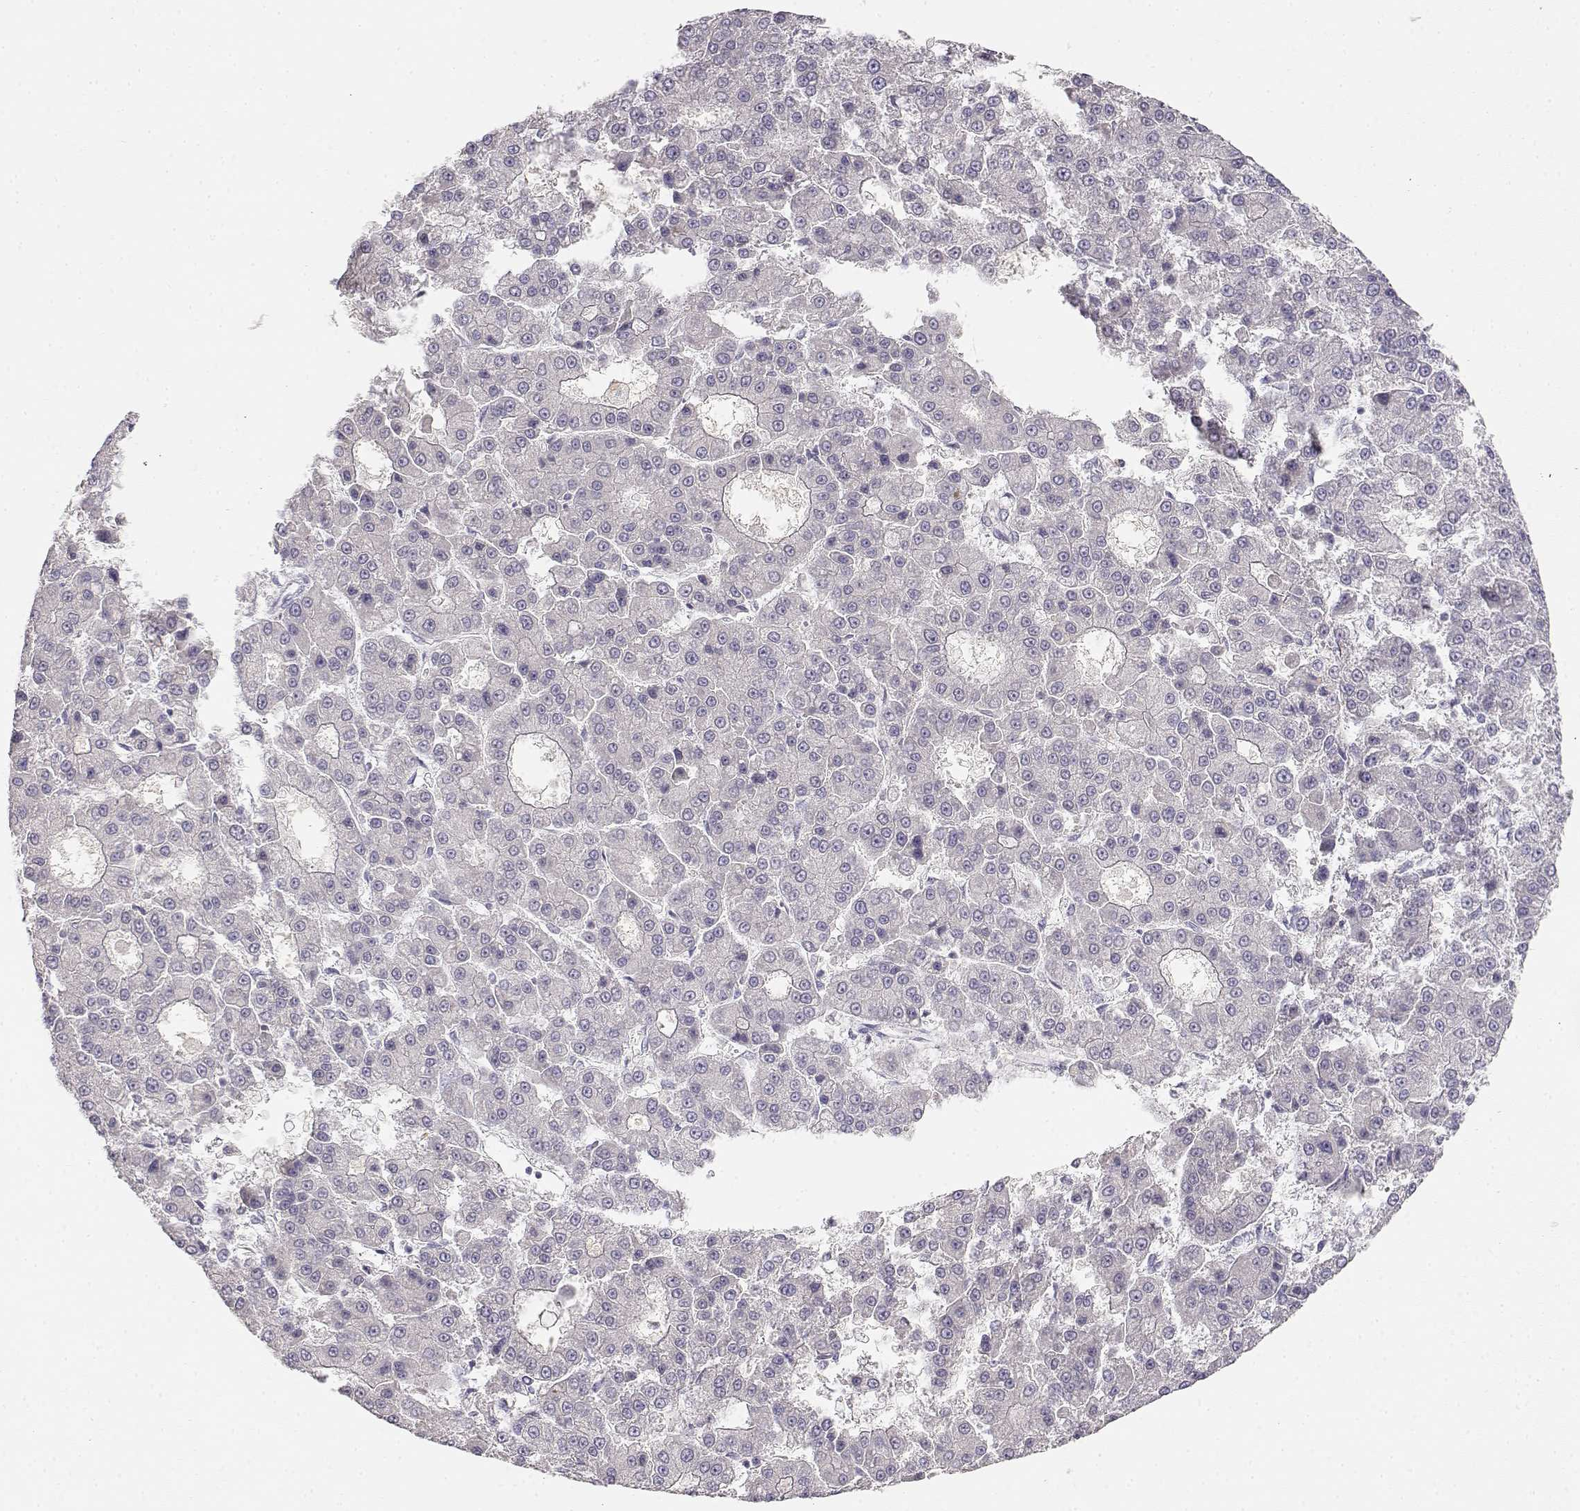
{"staining": {"intensity": "negative", "quantity": "none", "location": "none"}, "tissue": "liver cancer", "cell_type": "Tumor cells", "image_type": "cancer", "snomed": [{"axis": "morphology", "description": "Carcinoma, Hepatocellular, NOS"}, {"axis": "topography", "description": "Liver"}], "caption": "A photomicrograph of human hepatocellular carcinoma (liver) is negative for staining in tumor cells.", "gene": "EAF2", "patient": {"sex": "male", "age": 70}}